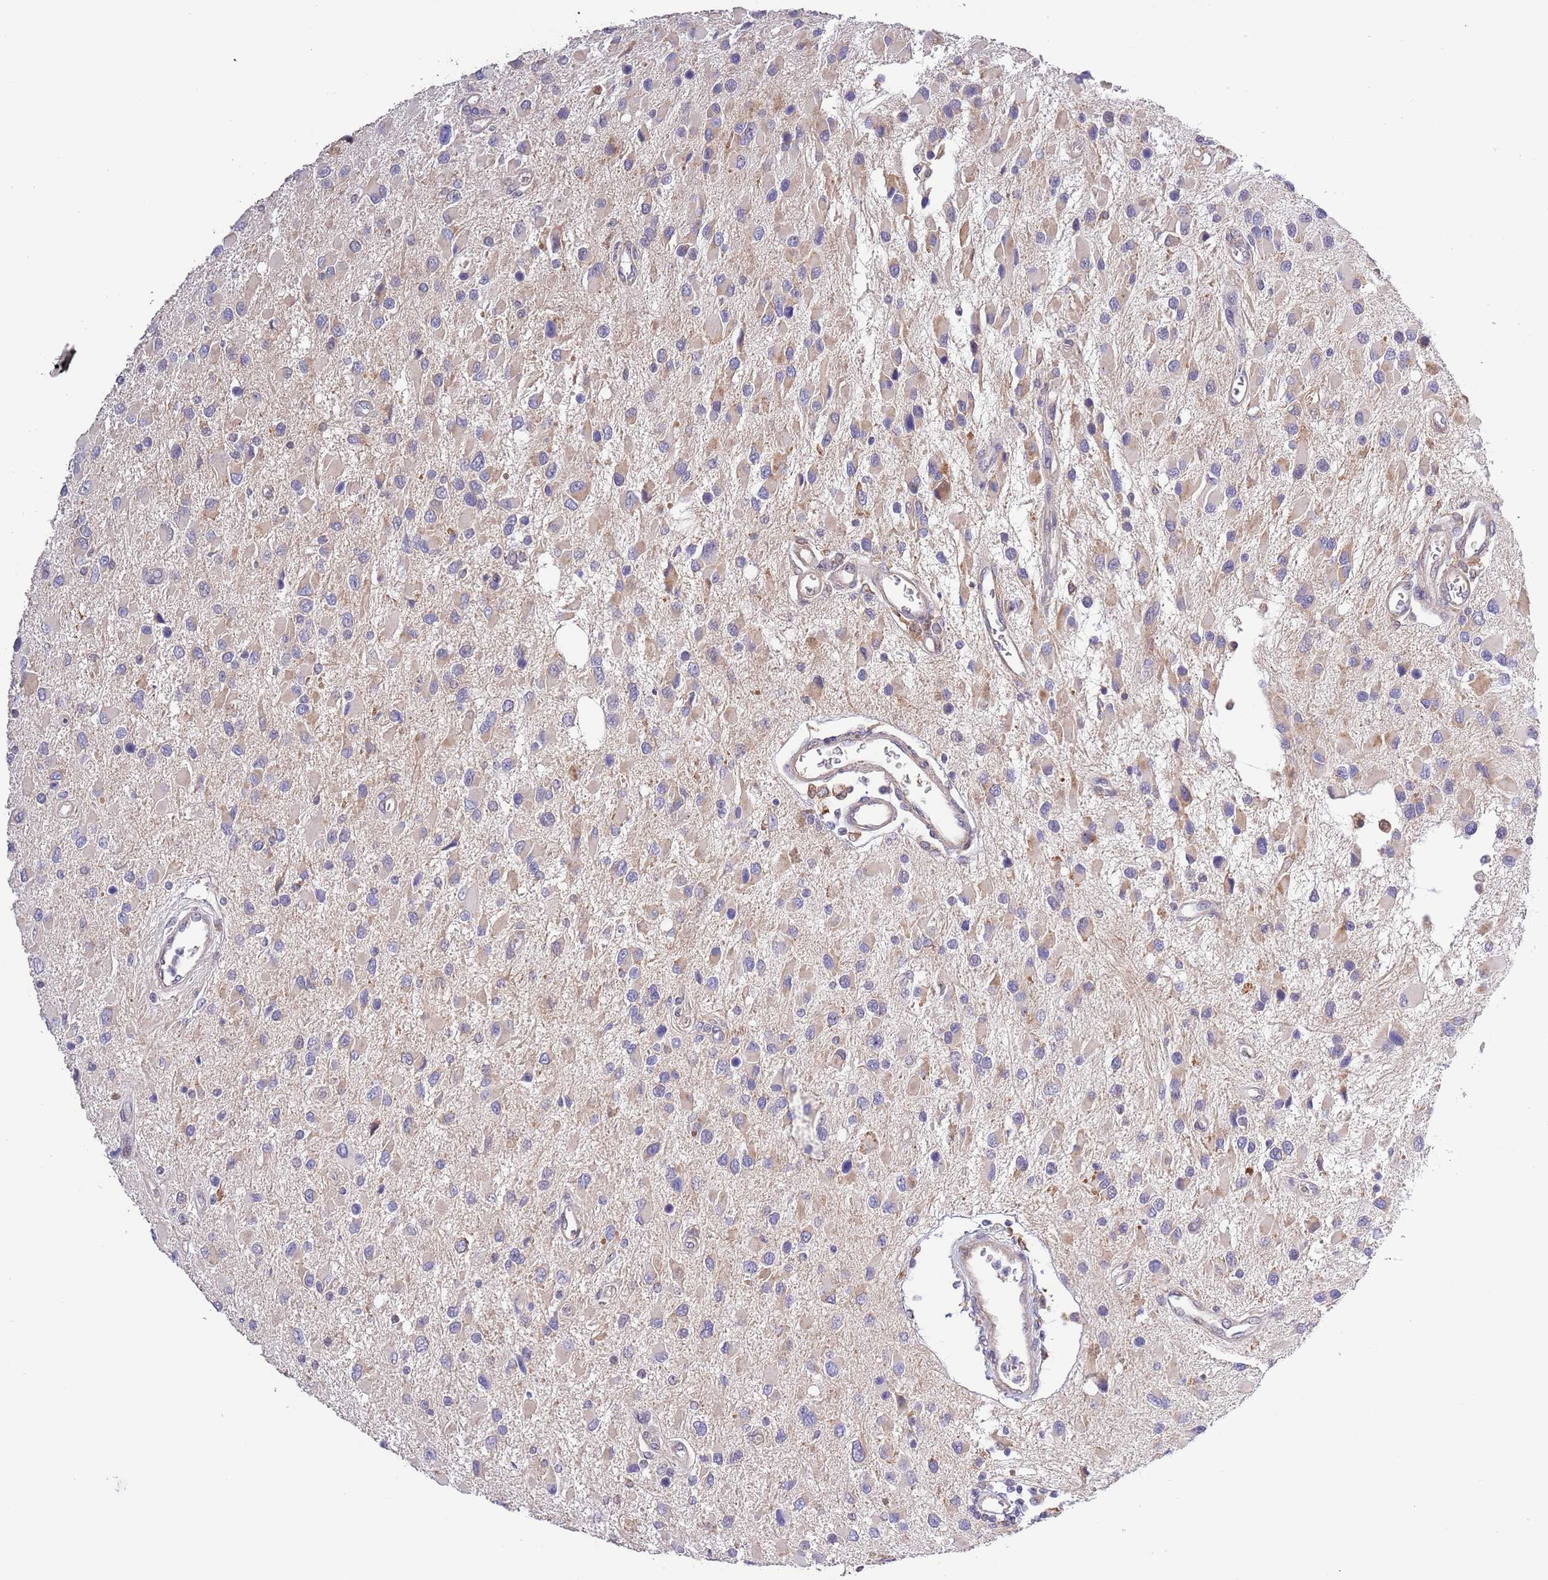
{"staining": {"intensity": "negative", "quantity": "none", "location": "none"}, "tissue": "glioma", "cell_type": "Tumor cells", "image_type": "cancer", "snomed": [{"axis": "morphology", "description": "Glioma, malignant, High grade"}, {"axis": "topography", "description": "Brain"}], "caption": "IHC photomicrograph of human malignant glioma (high-grade) stained for a protein (brown), which demonstrates no expression in tumor cells.", "gene": "LIPJ", "patient": {"sex": "male", "age": 53}}